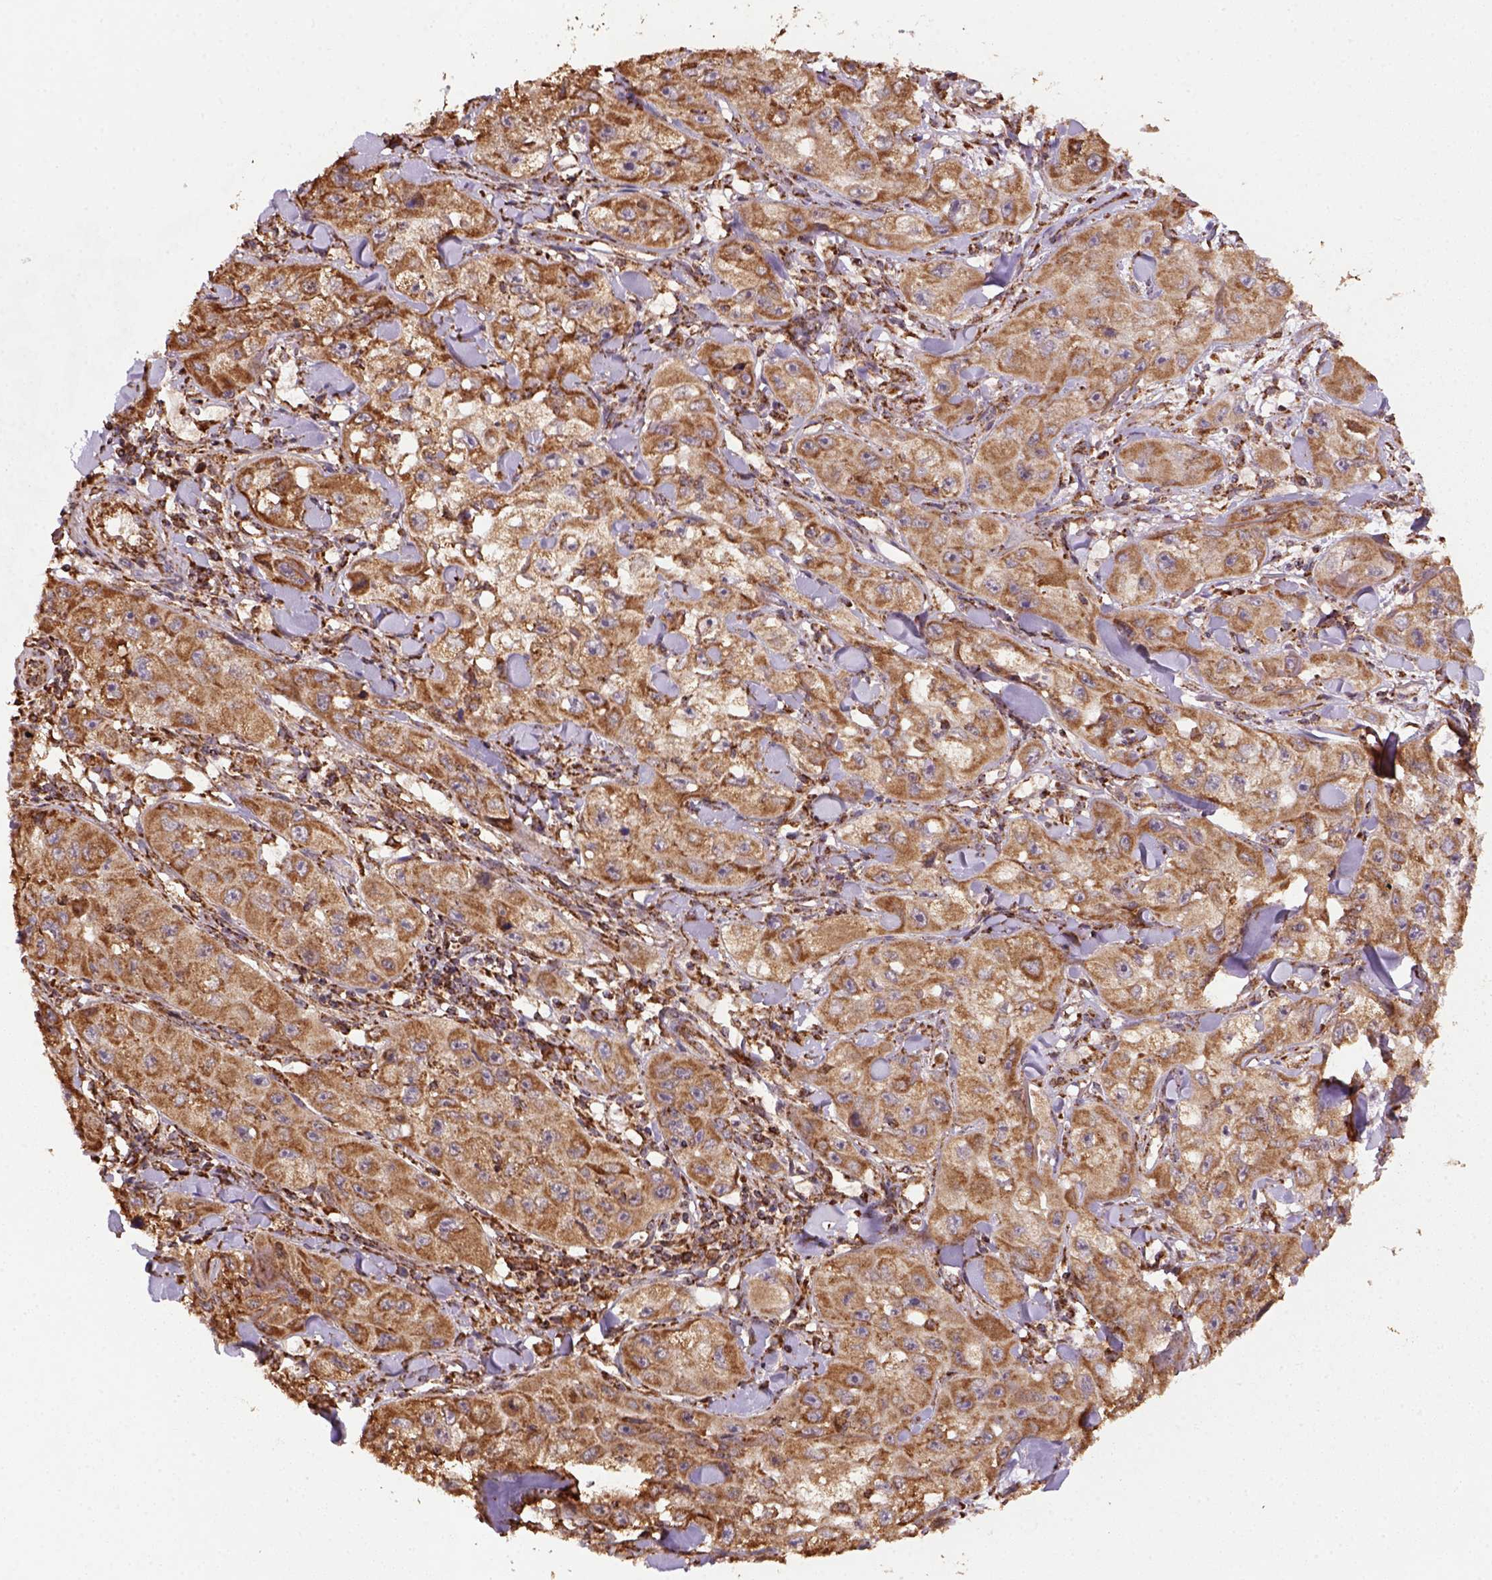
{"staining": {"intensity": "moderate", "quantity": ">75%", "location": "cytoplasmic/membranous"}, "tissue": "skin cancer", "cell_type": "Tumor cells", "image_type": "cancer", "snomed": [{"axis": "morphology", "description": "Squamous cell carcinoma, NOS"}, {"axis": "topography", "description": "Skin"}, {"axis": "topography", "description": "Subcutis"}], "caption": "High-magnification brightfield microscopy of skin cancer (squamous cell carcinoma) stained with DAB (3,3'-diaminobenzidine) (brown) and counterstained with hematoxylin (blue). tumor cells exhibit moderate cytoplasmic/membranous staining is present in approximately>75% of cells. (brown staining indicates protein expression, while blue staining denotes nuclei).", "gene": "MAPK8IP3", "patient": {"sex": "male", "age": 73}}